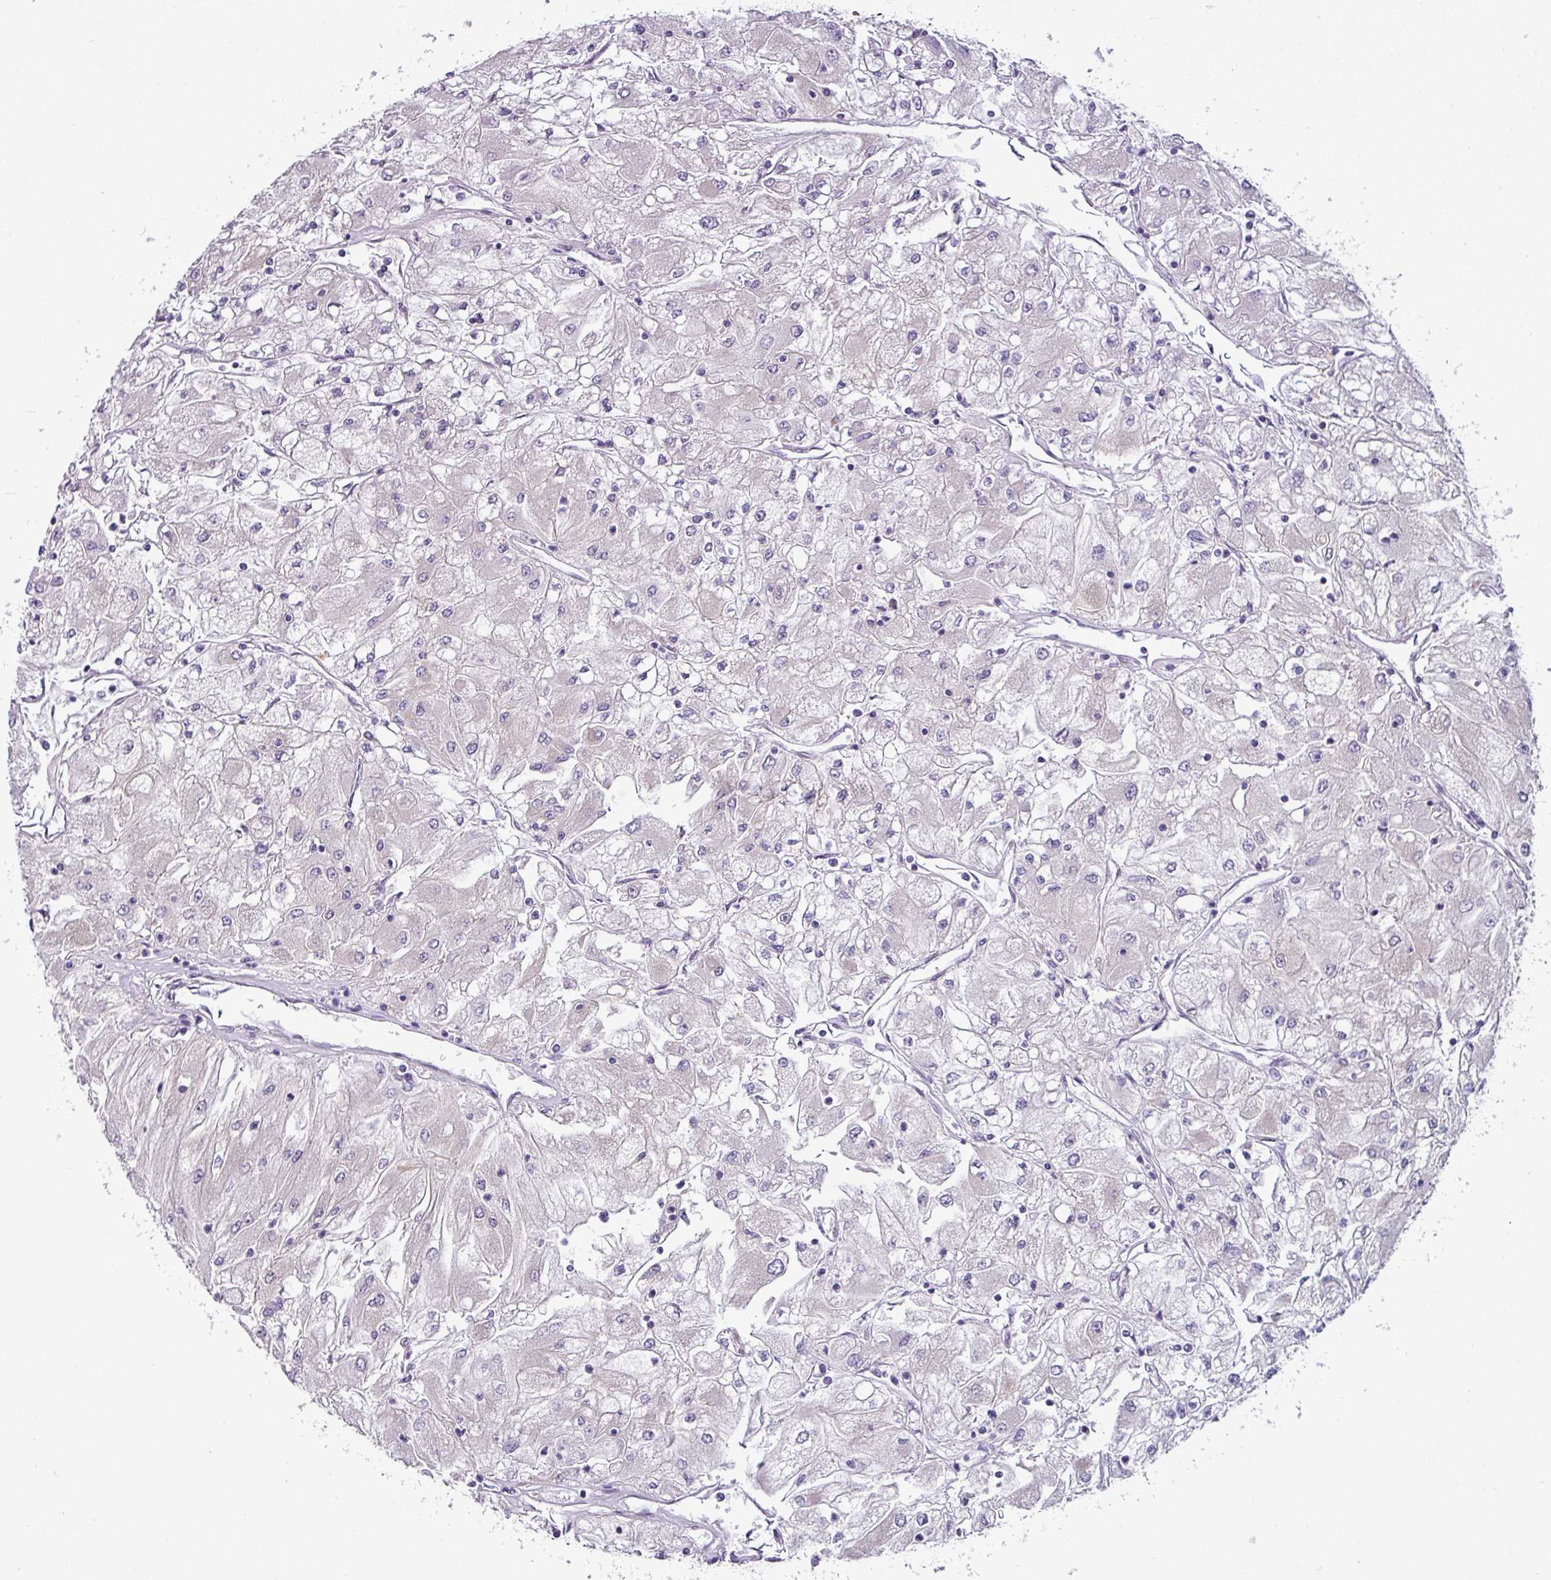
{"staining": {"intensity": "negative", "quantity": "none", "location": "none"}, "tissue": "renal cancer", "cell_type": "Tumor cells", "image_type": "cancer", "snomed": [{"axis": "morphology", "description": "Adenocarcinoma, NOS"}, {"axis": "topography", "description": "Kidney"}], "caption": "A high-resolution image shows immunohistochemistry (IHC) staining of renal cancer (adenocarcinoma), which reveals no significant positivity in tumor cells.", "gene": "TOR1AIP2", "patient": {"sex": "male", "age": 80}}